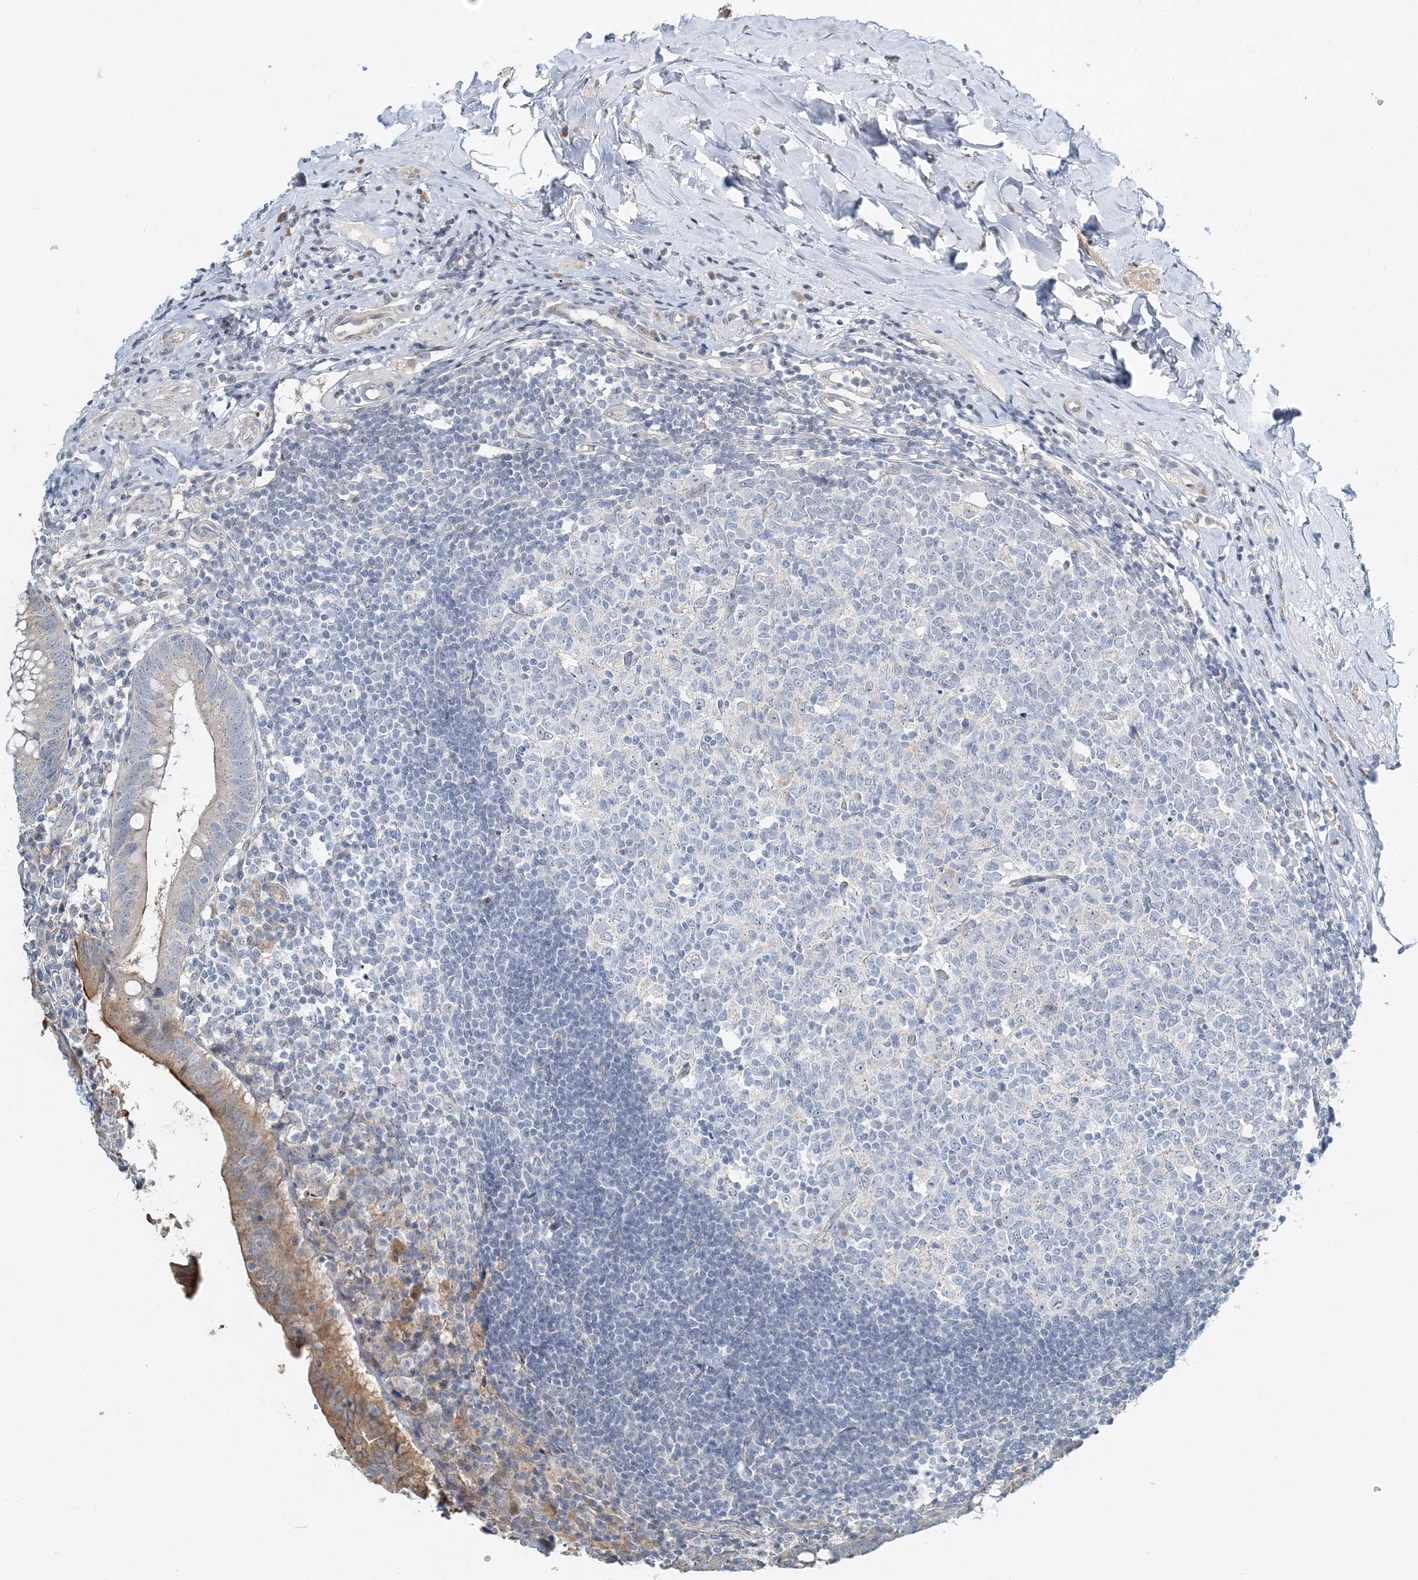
{"staining": {"intensity": "moderate", "quantity": "<25%", "location": "cytoplasmic/membranous"}, "tissue": "appendix", "cell_type": "Glandular cells", "image_type": "normal", "snomed": [{"axis": "morphology", "description": "Normal tissue, NOS"}, {"axis": "topography", "description": "Appendix"}], "caption": "Immunohistochemistry (IHC) micrograph of unremarkable human appendix stained for a protein (brown), which reveals low levels of moderate cytoplasmic/membranous positivity in approximately <25% of glandular cells.", "gene": "CXXC5", "patient": {"sex": "female", "age": 54}}